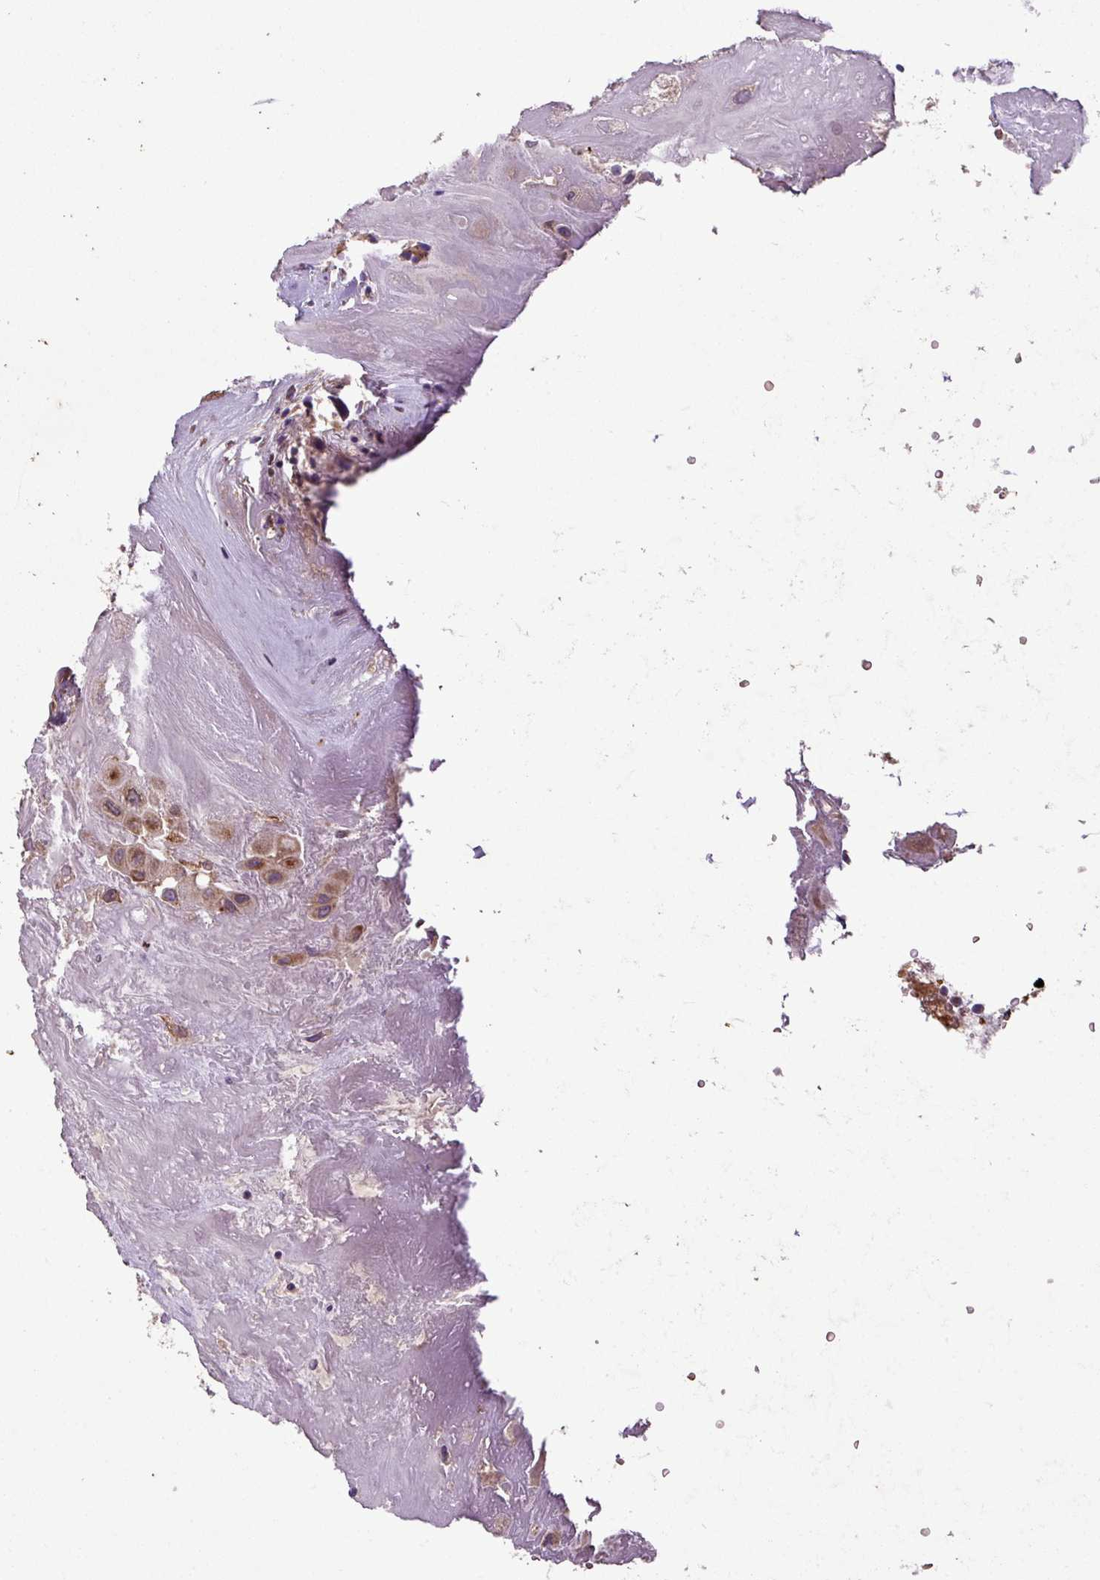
{"staining": {"intensity": "moderate", "quantity": ">75%", "location": "cytoplasmic/membranous"}, "tissue": "placenta", "cell_type": "Decidual cells", "image_type": "normal", "snomed": [{"axis": "morphology", "description": "Normal tissue, NOS"}, {"axis": "topography", "description": "Placenta"}], "caption": "This image displays unremarkable placenta stained with IHC to label a protein in brown. The cytoplasmic/membranous of decidual cells show moderate positivity for the protein. Nuclei are counter-stained blue.", "gene": "ZNF513", "patient": {"sex": "female", "age": 32}}